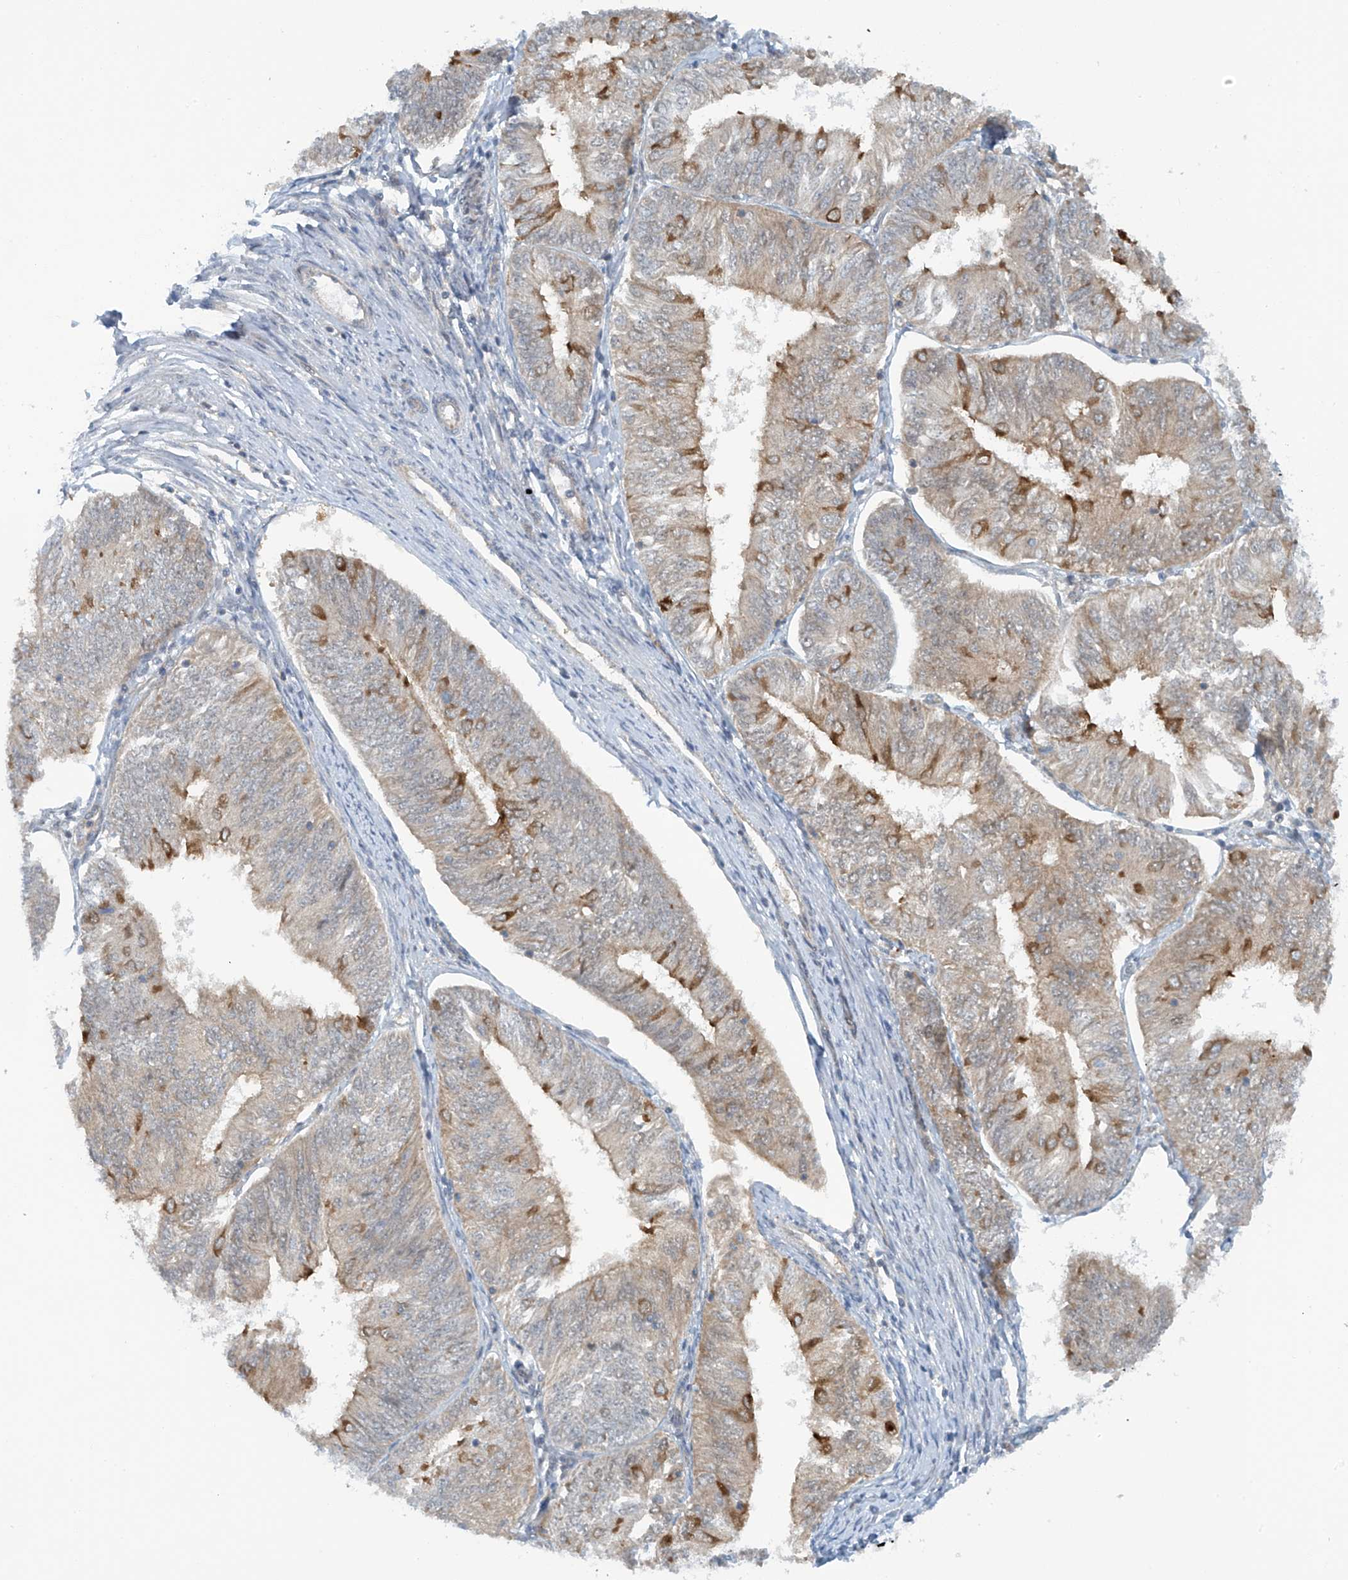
{"staining": {"intensity": "moderate", "quantity": "<25%", "location": "cytoplasmic/membranous"}, "tissue": "endometrial cancer", "cell_type": "Tumor cells", "image_type": "cancer", "snomed": [{"axis": "morphology", "description": "Adenocarcinoma, NOS"}, {"axis": "topography", "description": "Endometrium"}], "caption": "The image shows staining of adenocarcinoma (endometrial), revealing moderate cytoplasmic/membranous protein expression (brown color) within tumor cells.", "gene": "FSD1L", "patient": {"sex": "female", "age": 58}}